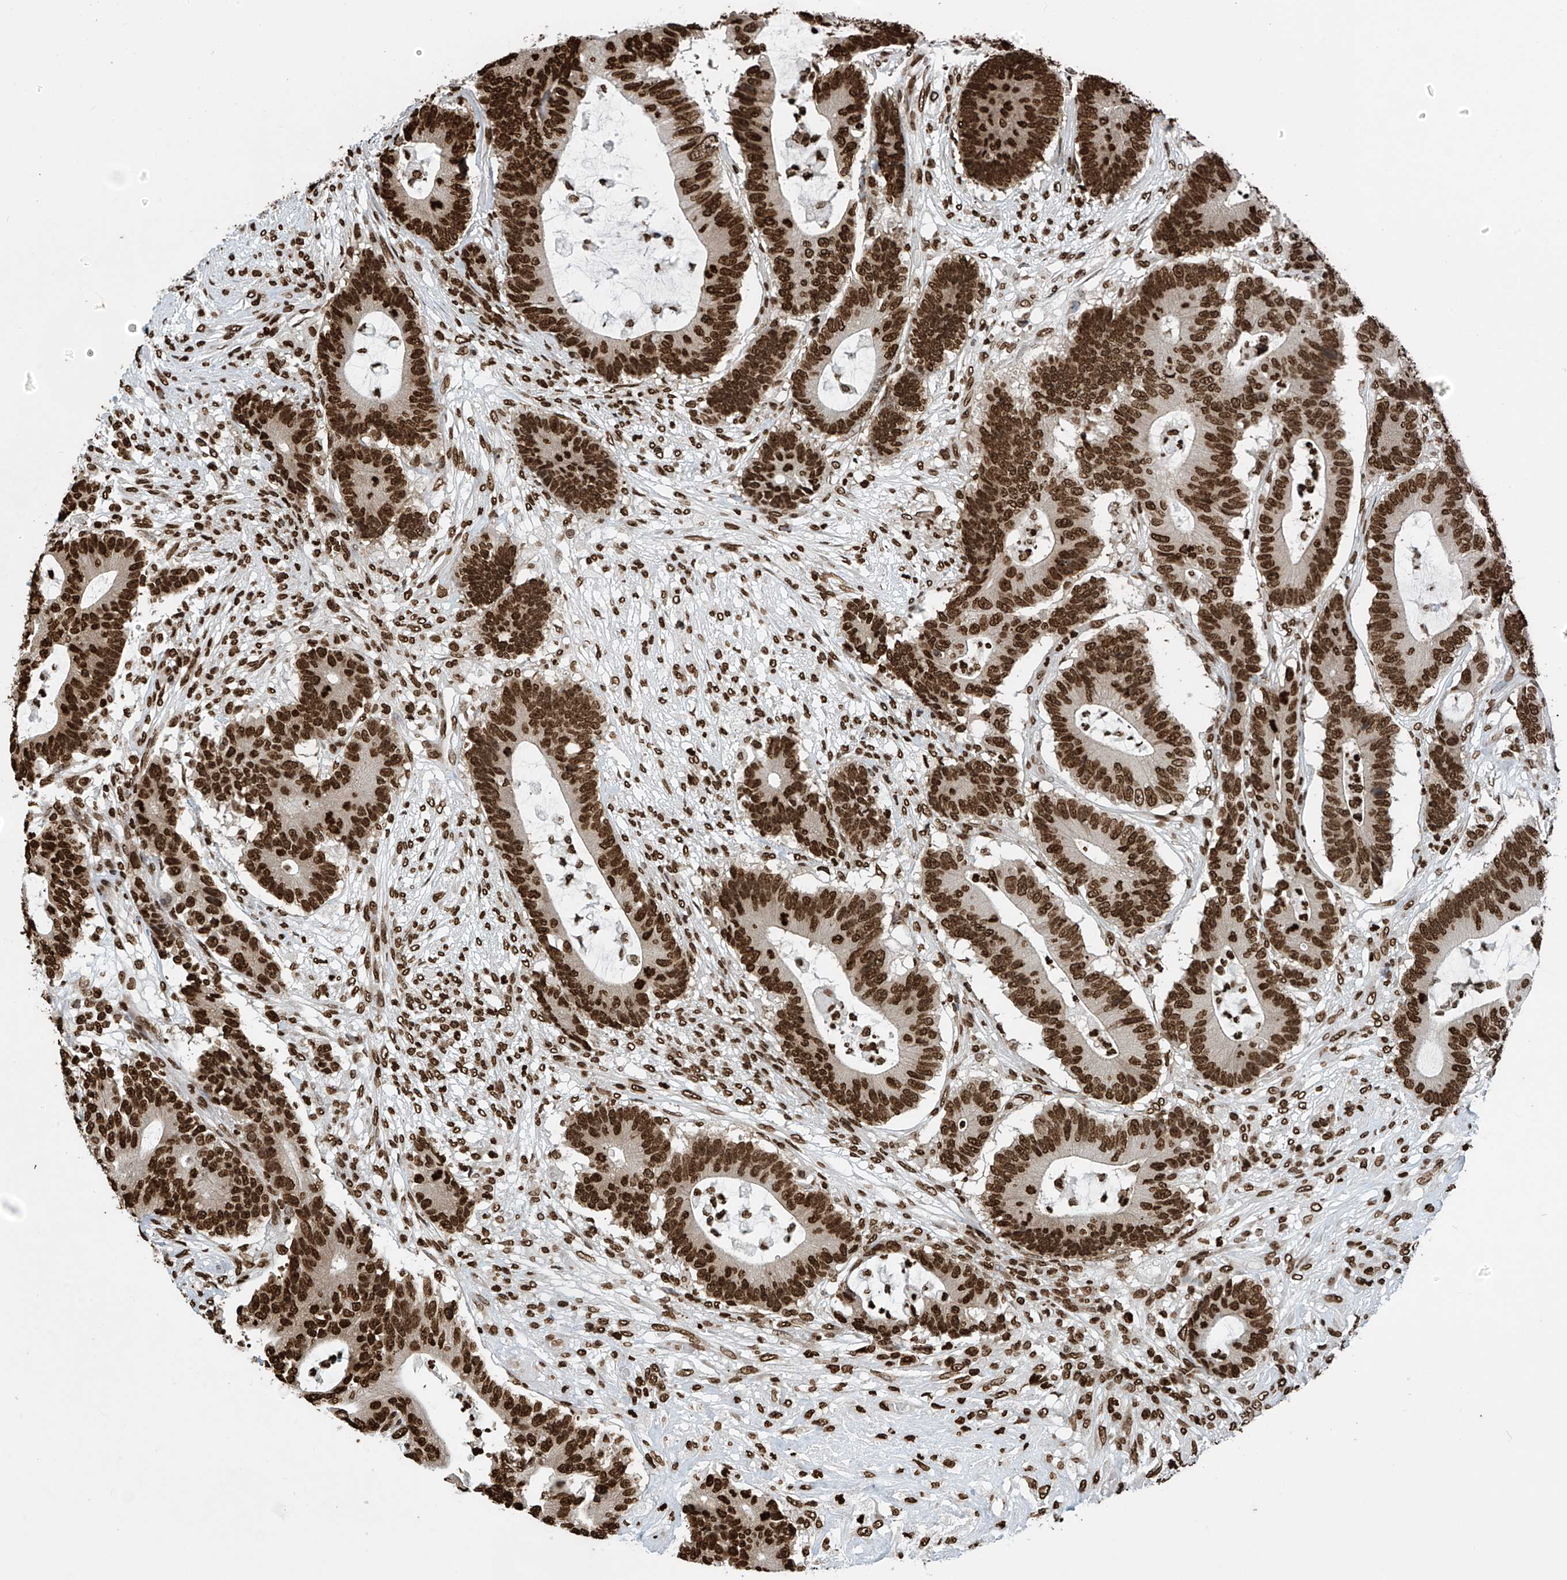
{"staining": {"intensity": "strong", "quantity": ">75%", "location": "nuclear"}, "tissue": "colorectal cancer", "cell_type": "Tumor cells", "image_type": "cancer", "snomed": [{"axis": "morphology", "description": "Adenocarcinoma, NOS"}, {"axis": "topography", "description": "Colon"}], "caption": "A micrograph of colorectal cancer stained for a protein reveals strong nuclear brown staining in tumor cells.", "gene": "DPPA2", "patient": {"sex": "female", "age": 84}}